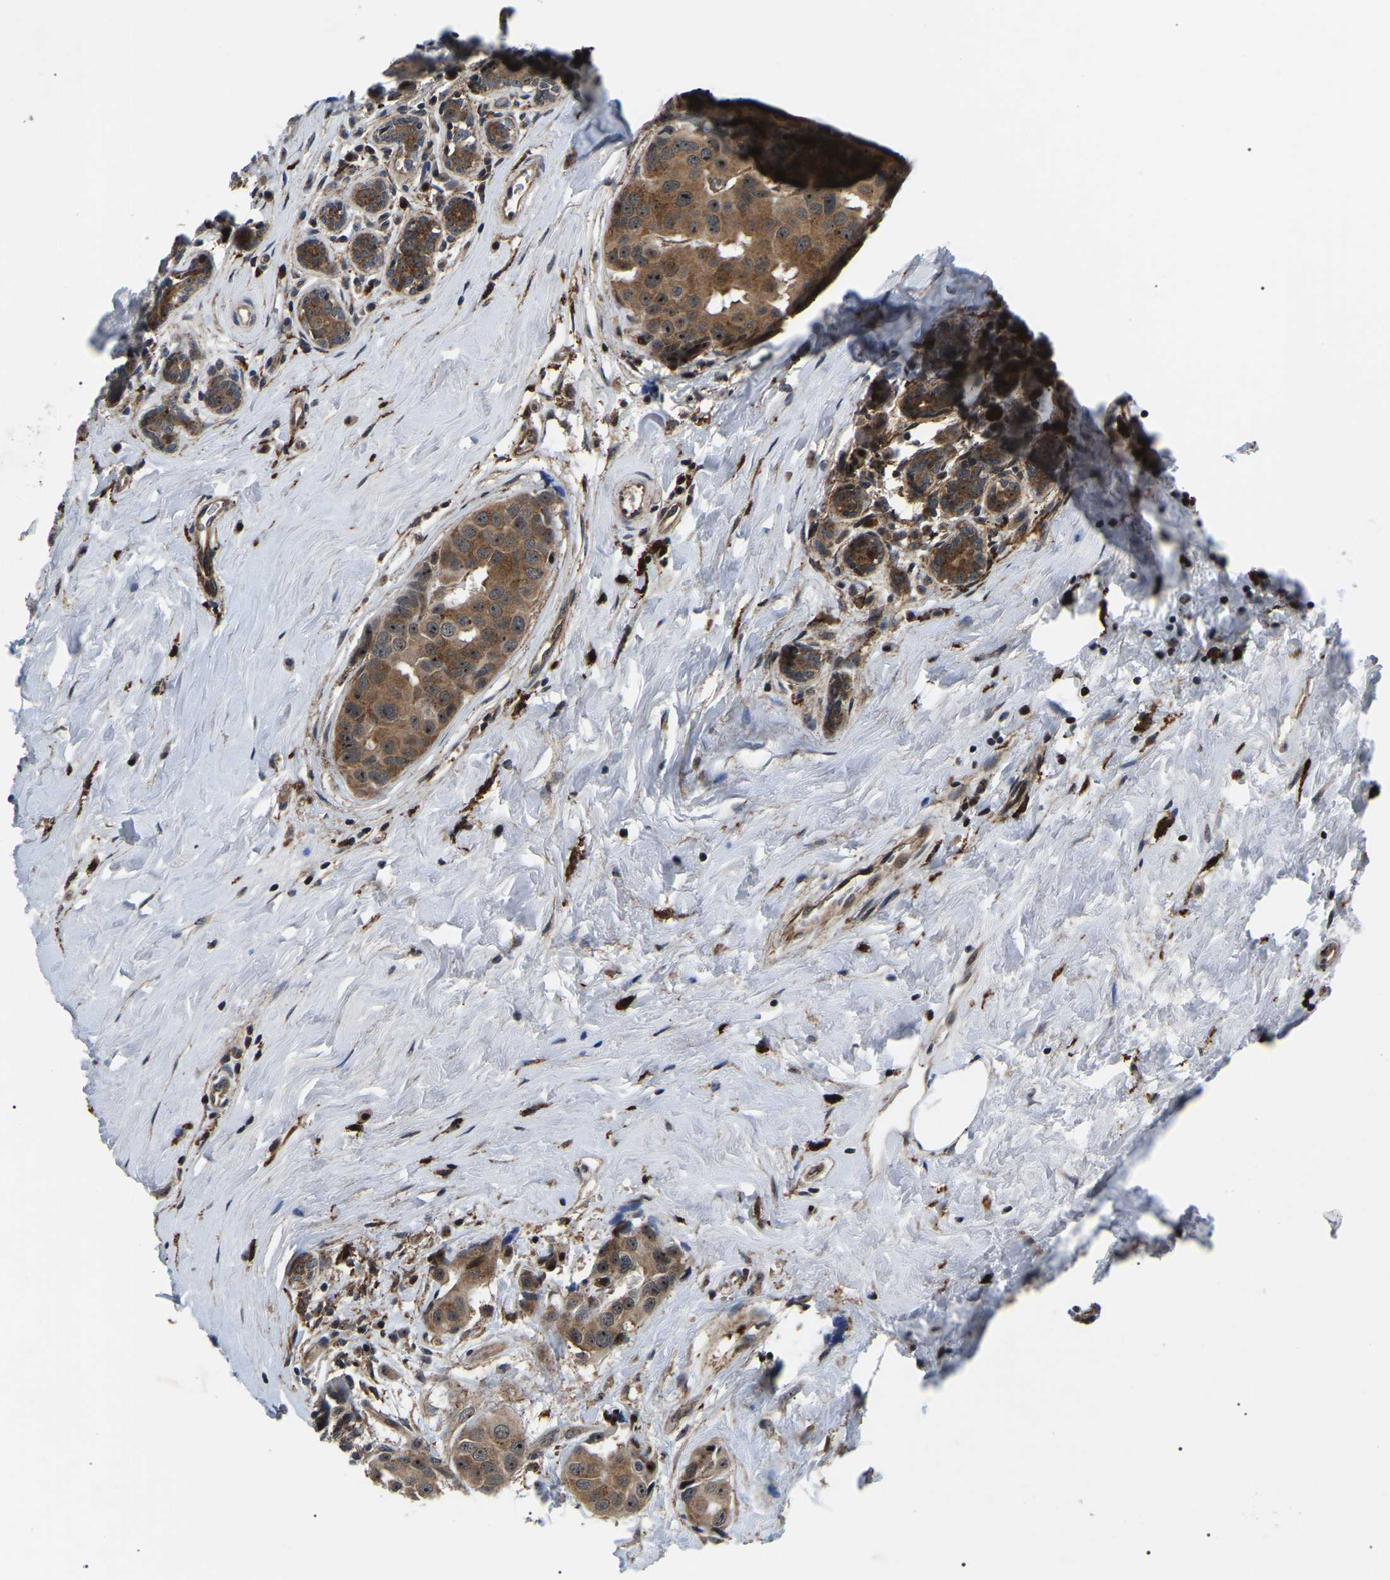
{"staining": {"intensity": "moderate", "quantity": ">75%", "location": "cytoplasmic/membranous,nuclear"}, "tissue": "breast cancer", "cell_type": "Tumor cells", "image_type": "cancer", "snomed": [{"axis": "morphology", "description": "Normal tissue, NOS"}, {"axis": "morphology", "description": "Duct carcinoma"}, {"axis": "topography", "description": "Breast"}], "caption": "Protein positivity by IHC reveals moderate cytoplasmic/membranous and nuclear expression in about >75% of tumor cells in breast cancer. Using DAB (3,3'-diaminobenzidine) (brown) and hematoxylin (blue) stains, captured at high magnification using brightfield microscopy.", "gene": "RRP1B", "patient": {"sex": "female", "age": 39}}